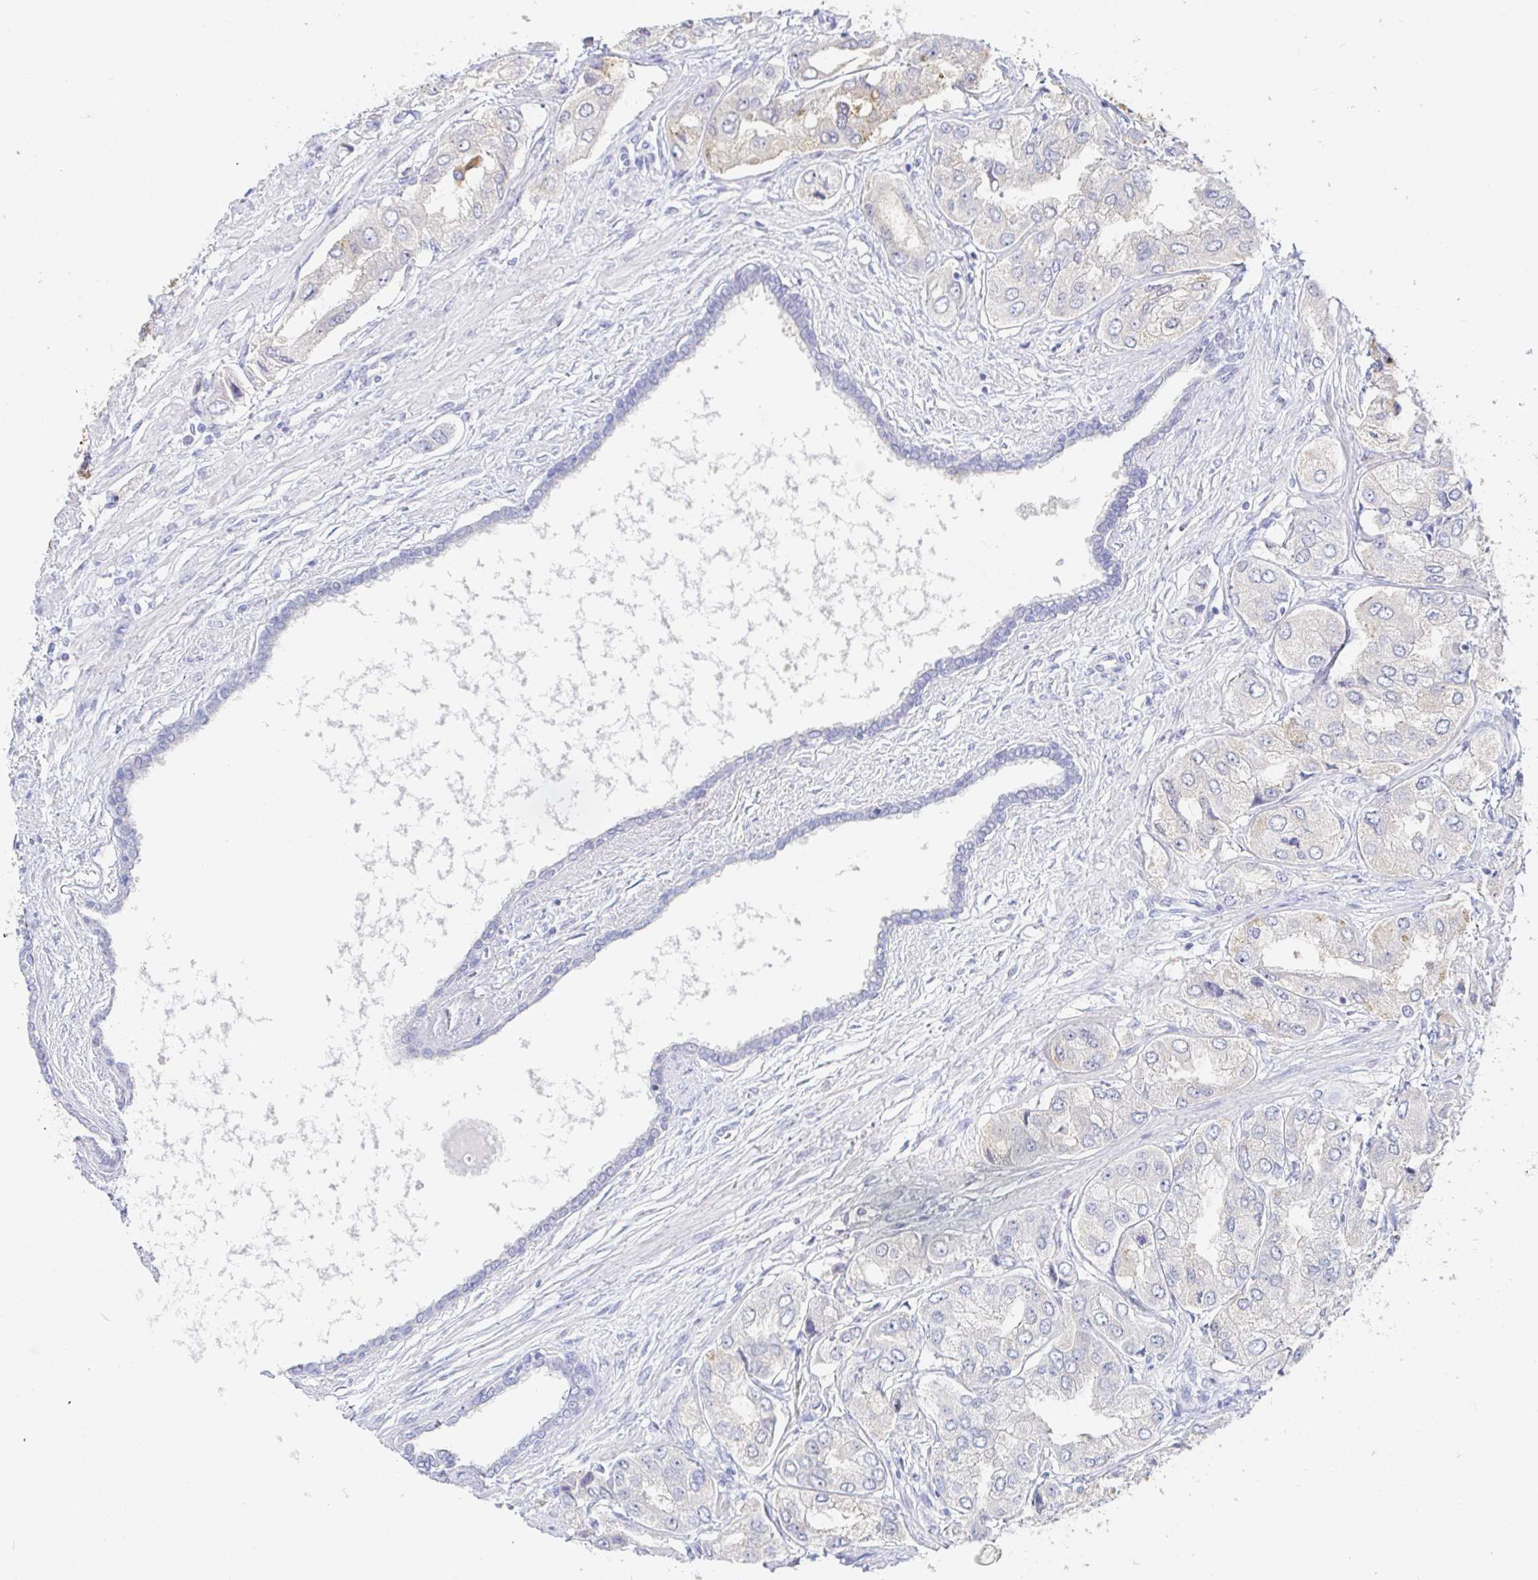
{"staining": {"intensity": "weak", "quantity": "<25%", "location": "cytoplasmic/membranous"}, "tissue": "prostate cancer", "cell_type": "Tumor cells", "image_type": "cancer", "snomed": [{"axis": "morphology", "description": "Adenocarcinoma, Low grade"}, {"axis": "topography", "description": "Prostate"}], "caption": "There is no significant expression in tumor cells of prostate cancer (low-grade adenocarcinoma).", "gene": "PDE6B", "patient": {"sex": "male", "age": 69}}